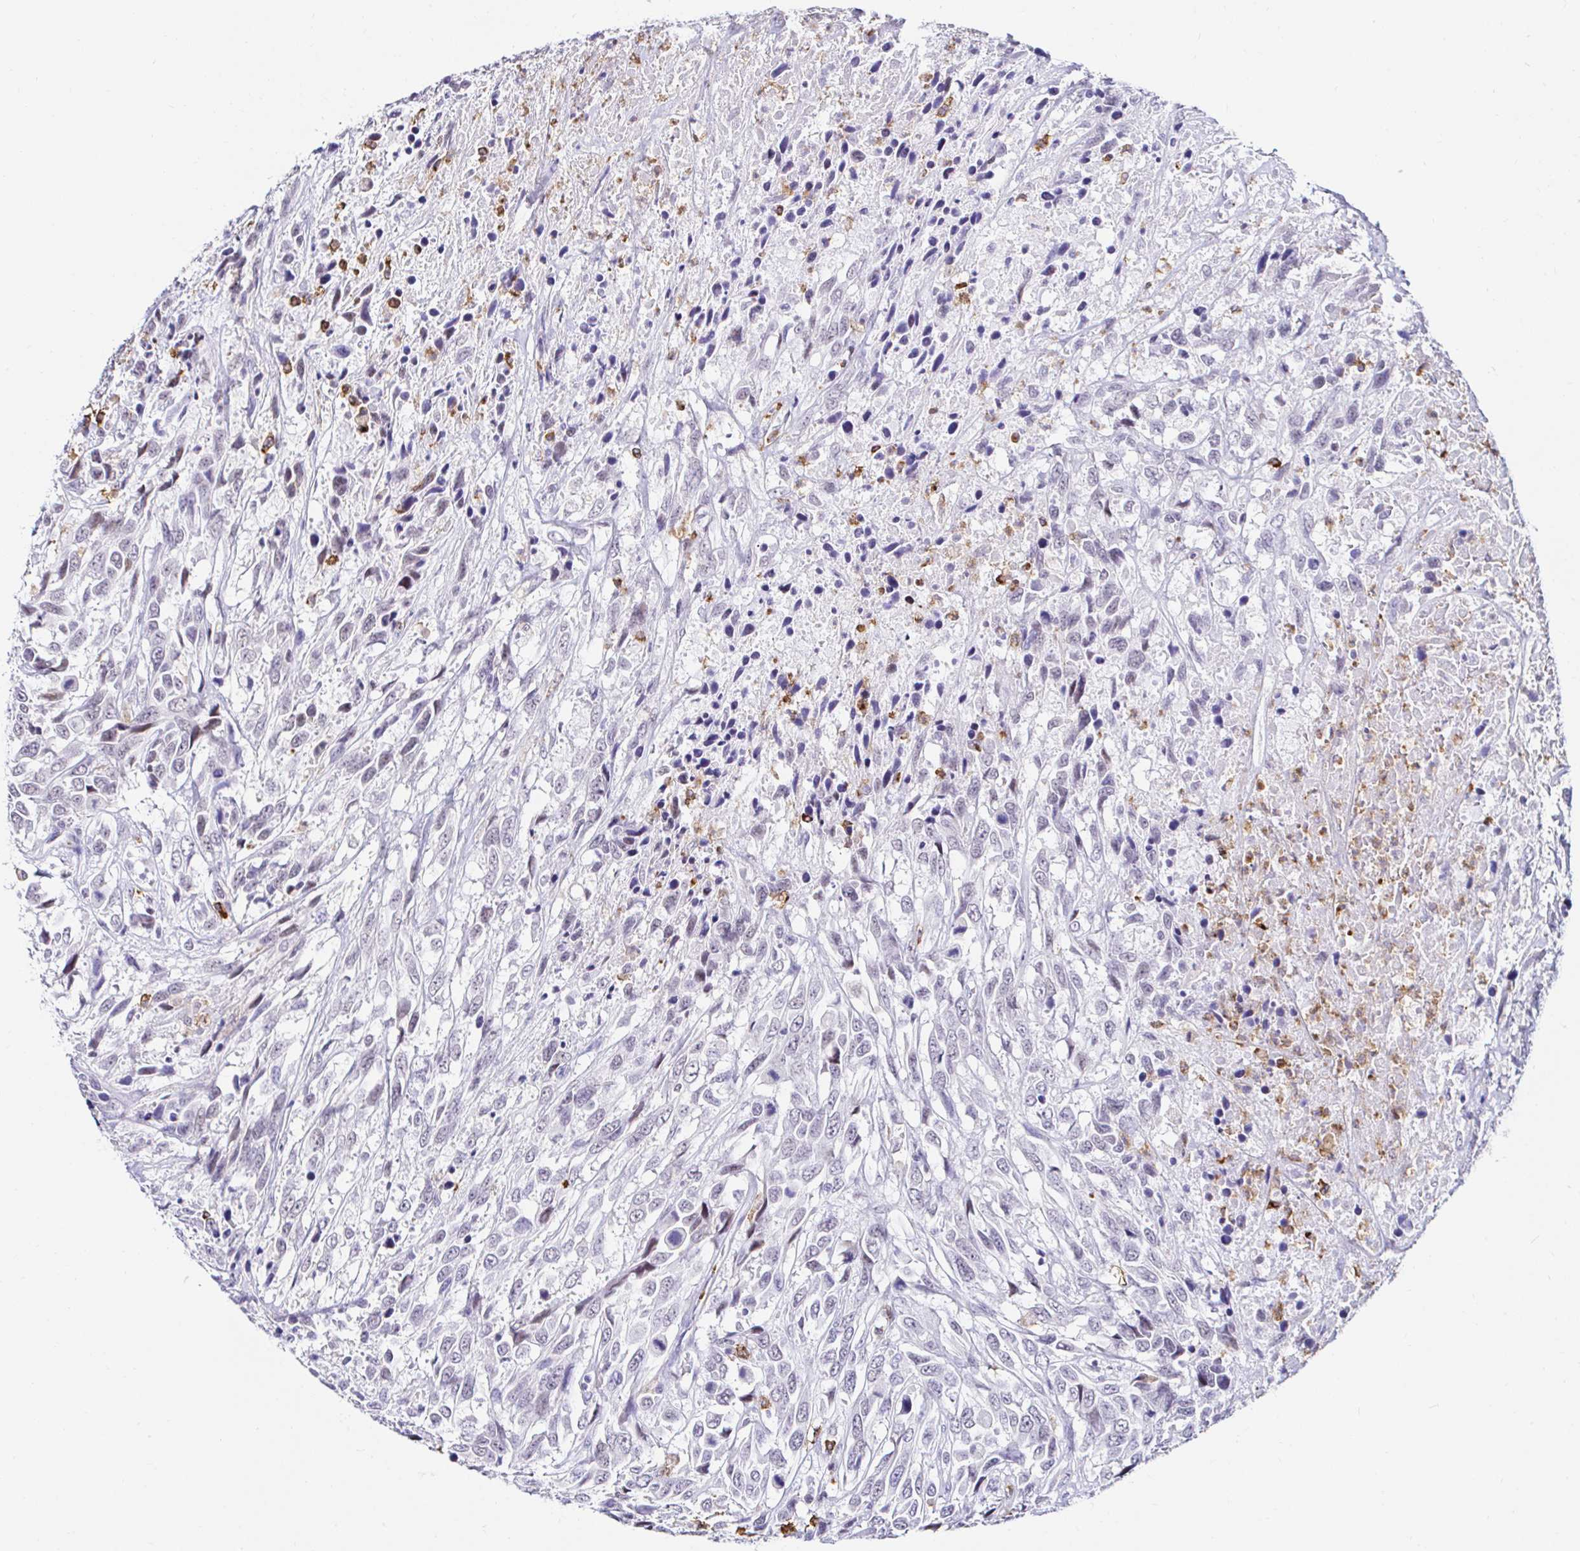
{"staining": {"intensity": "negative", "quantity": "none", "location": "none"}, "tissue": "urothelial cancer", "cell_type": "Tumor cells", "image_type": "cancer", "snomed": [{"axis": "morphology", "description": "Urothelial carcinoma, High grade"}, {"axis": "topography", "description": "Urinary bladder"}], "caption": "Urothelial cancer was stained to show a protein in brown. There is no significant expression in tumor cells. Nuclei are stained in blue.", "gene": "CYBB", "patient": {"sex": "female", "age": 70}}